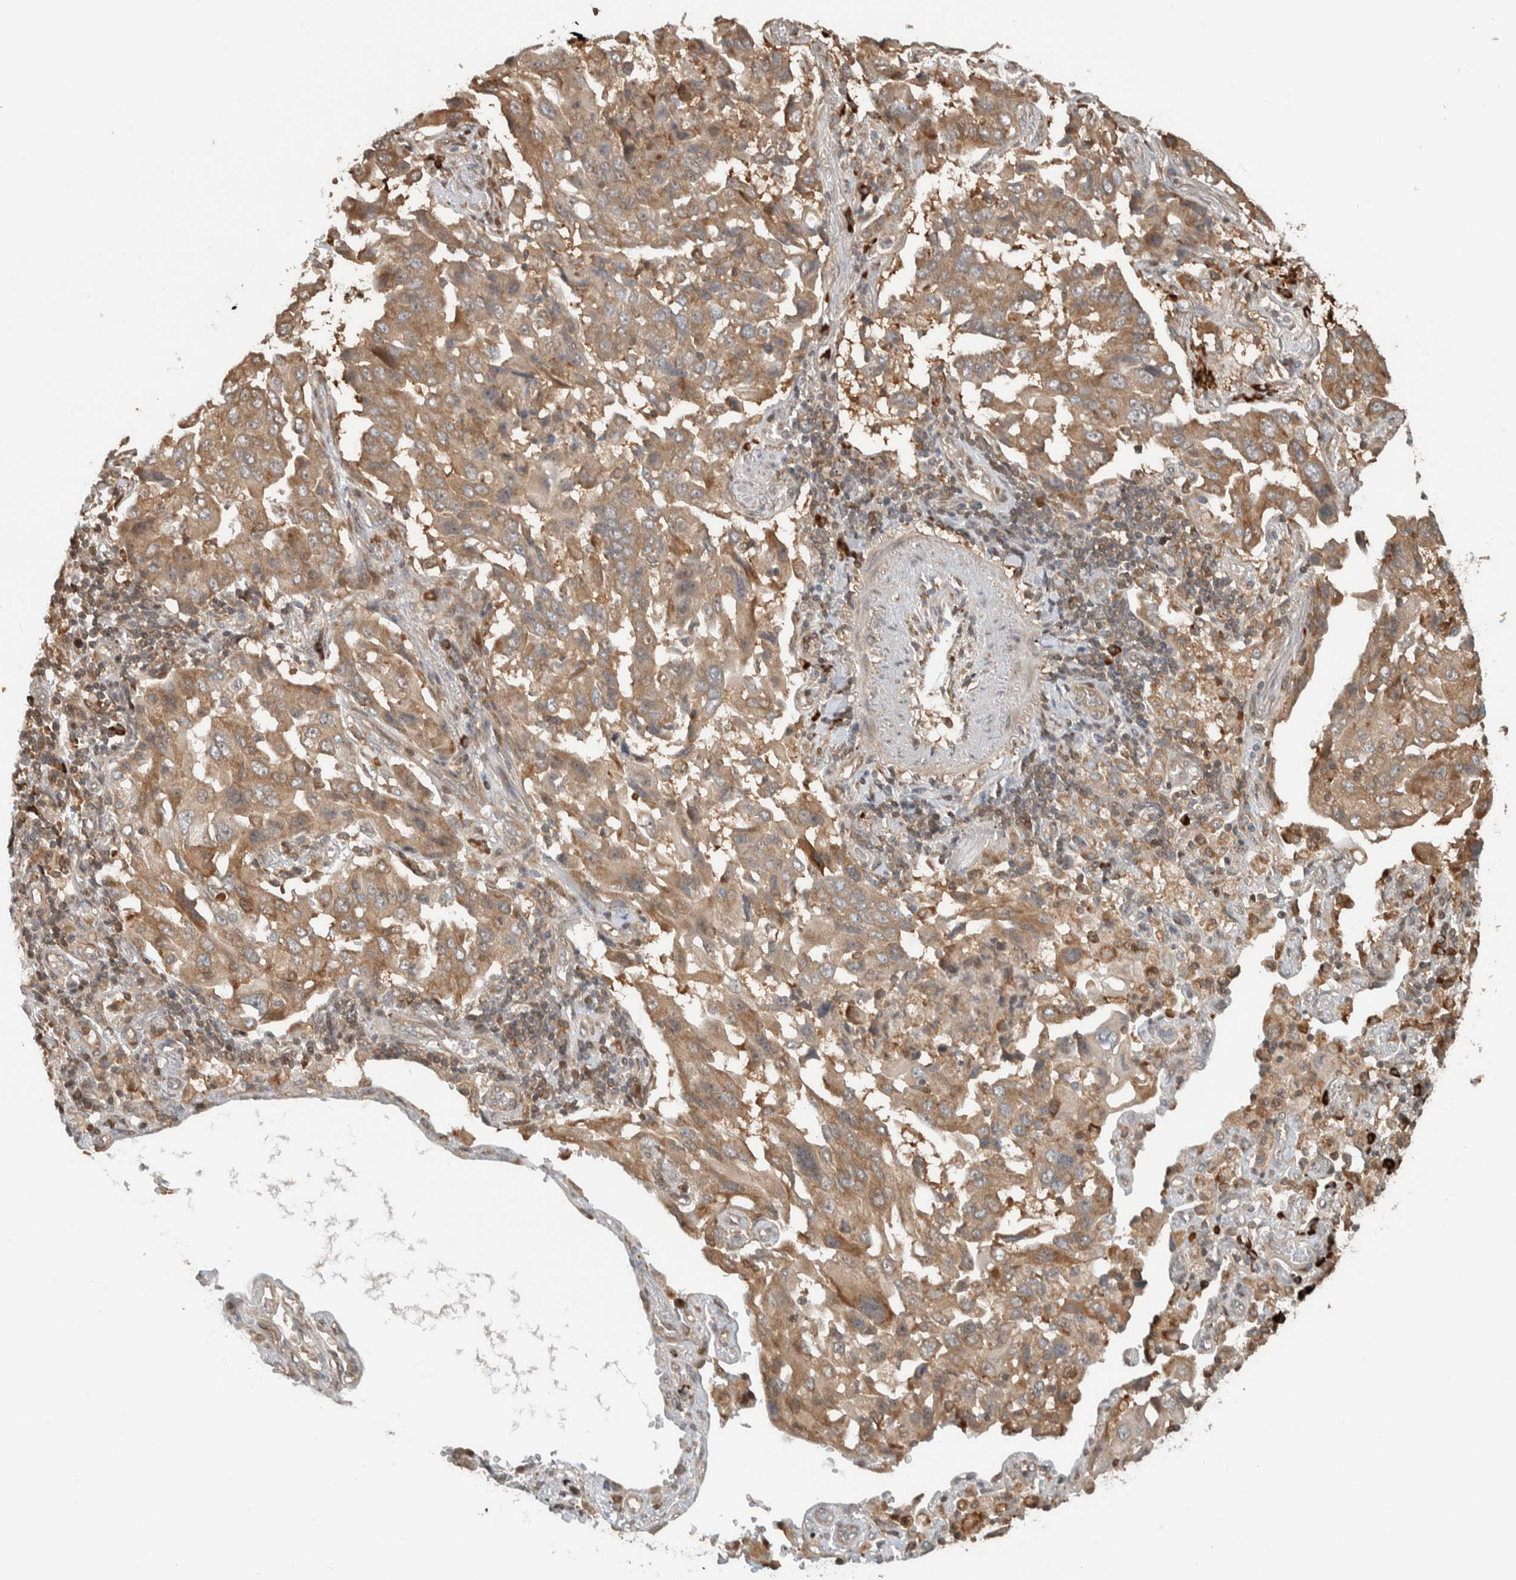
{"staining": {"intensity": "moderate", "quantity": ">75%", "location": "cytoplasmic/membranous"}, "tissue": "lung cancer", "cell_type": "Tumor cells", "image_type": "cancer", "snomed": [{"axis": "morphology", "description": "Adenocarcinoma, NOS"}, {"axis": "topography", "description": "Lung"}], "caption": "Human adenocarcinoma (lung) stained with a protein marker demonstrates moderate staining in tumor cells.", "gene": "CNTROB", "patient": {"sex": "female", "age": 65}}